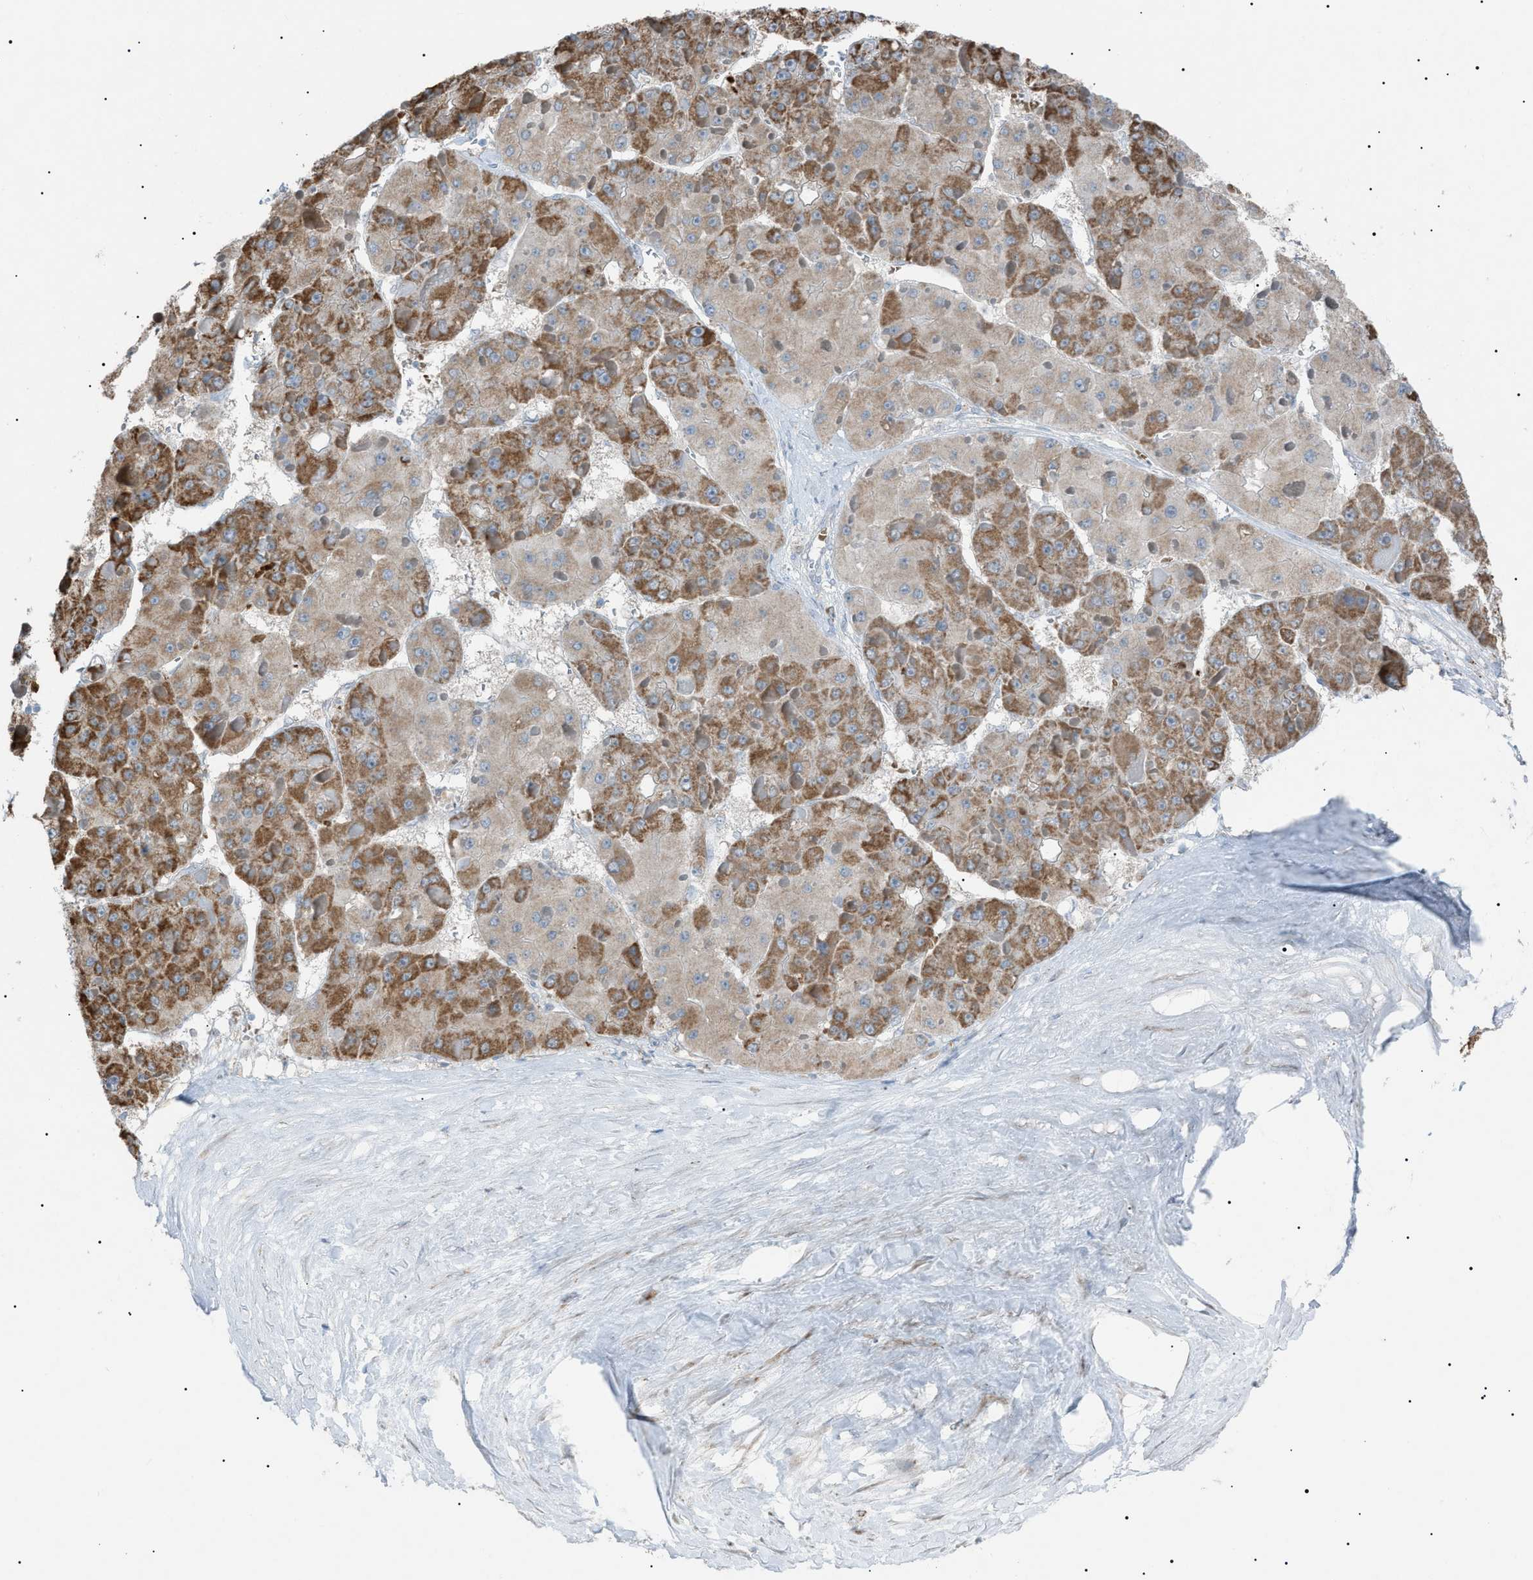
{"staining": {"intensity": "moderate", "quantity": ">75%", "location": "cytoplasmic/membranous"}, "tissue": "liver cancer", "cell_type": "Tumor cells", "image_type": "cancer", "snomed": [{"axis": "morphology", "description": "Carcinoma, Hepatocellular, NOS"}, {"axis": "topography", "description": "Liver"}], "caption": "Immunohistochemistry (IHC) (DAB (3,3'-diaminobenzidine)) staining of human liver hepatocellular carcinoma reveals moderate cytoplasmic/membranous protein staining in about >75% of tumor cells. (Stains: DAB in brown, nuclei in blue, Microscopy: brightfield microscopy at high magnification).", "gene": "ZNF516", "patient": {"sex": "female", "age": 73}}